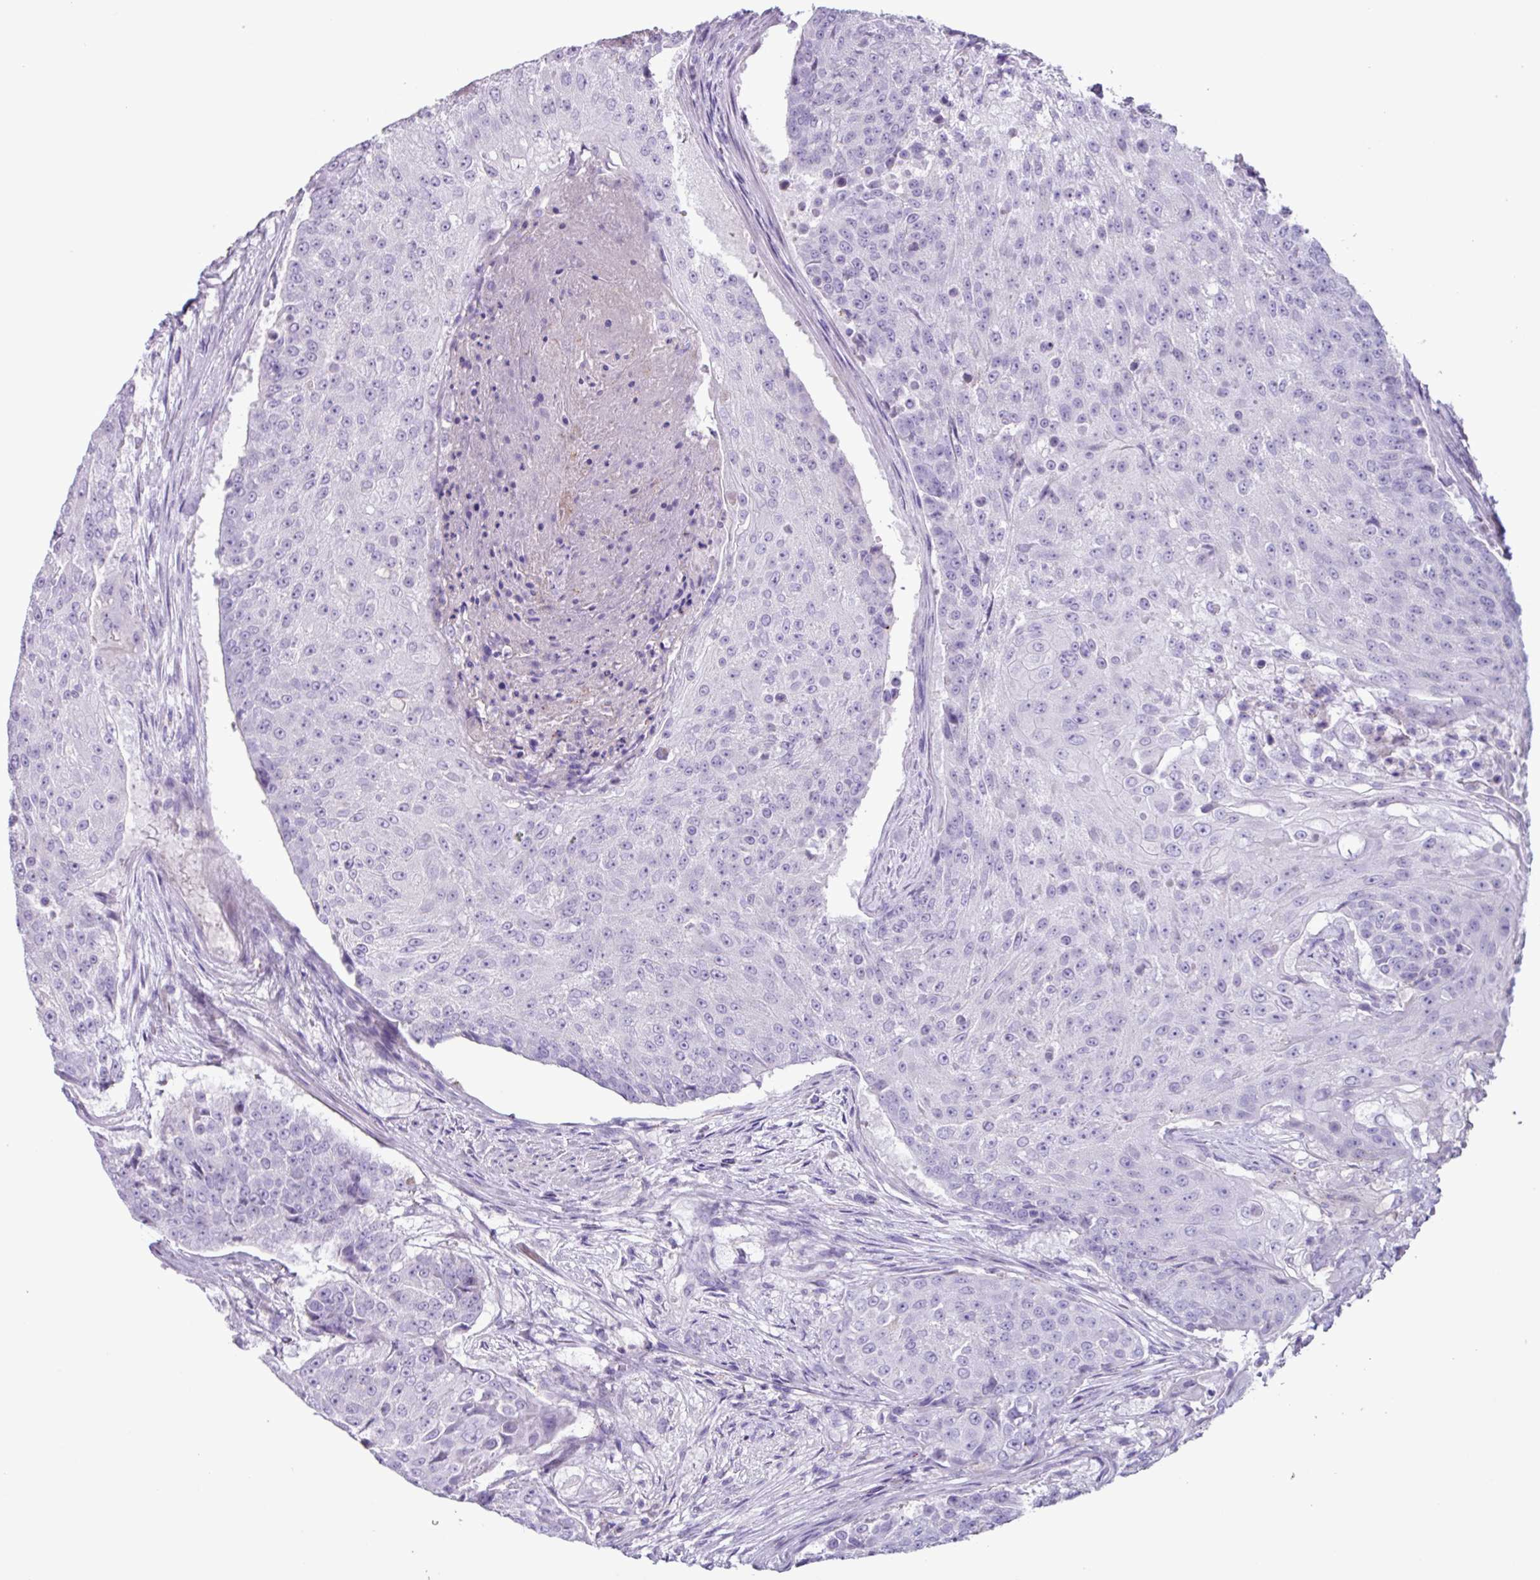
{"staining": {"intensity": "negative", "quantity": "none", "location": "none"}, "tissue": "urothelial cancer", "cell_type": "Tumor cells", "image_type": "cancer", "snomed": [{"axis": "morphology", "description": "Urothelial carcinoma, High grade"}, {"axis": "topography", "description": "Urinary bladder"}], "caption": "Image shows no significant protein expression in tumor cells of urothelial carcinoma (high-grade). Nuclei are stained in blue.", "gene": "CYSTM1", "patient": {"sex": "female", "age": 63}}